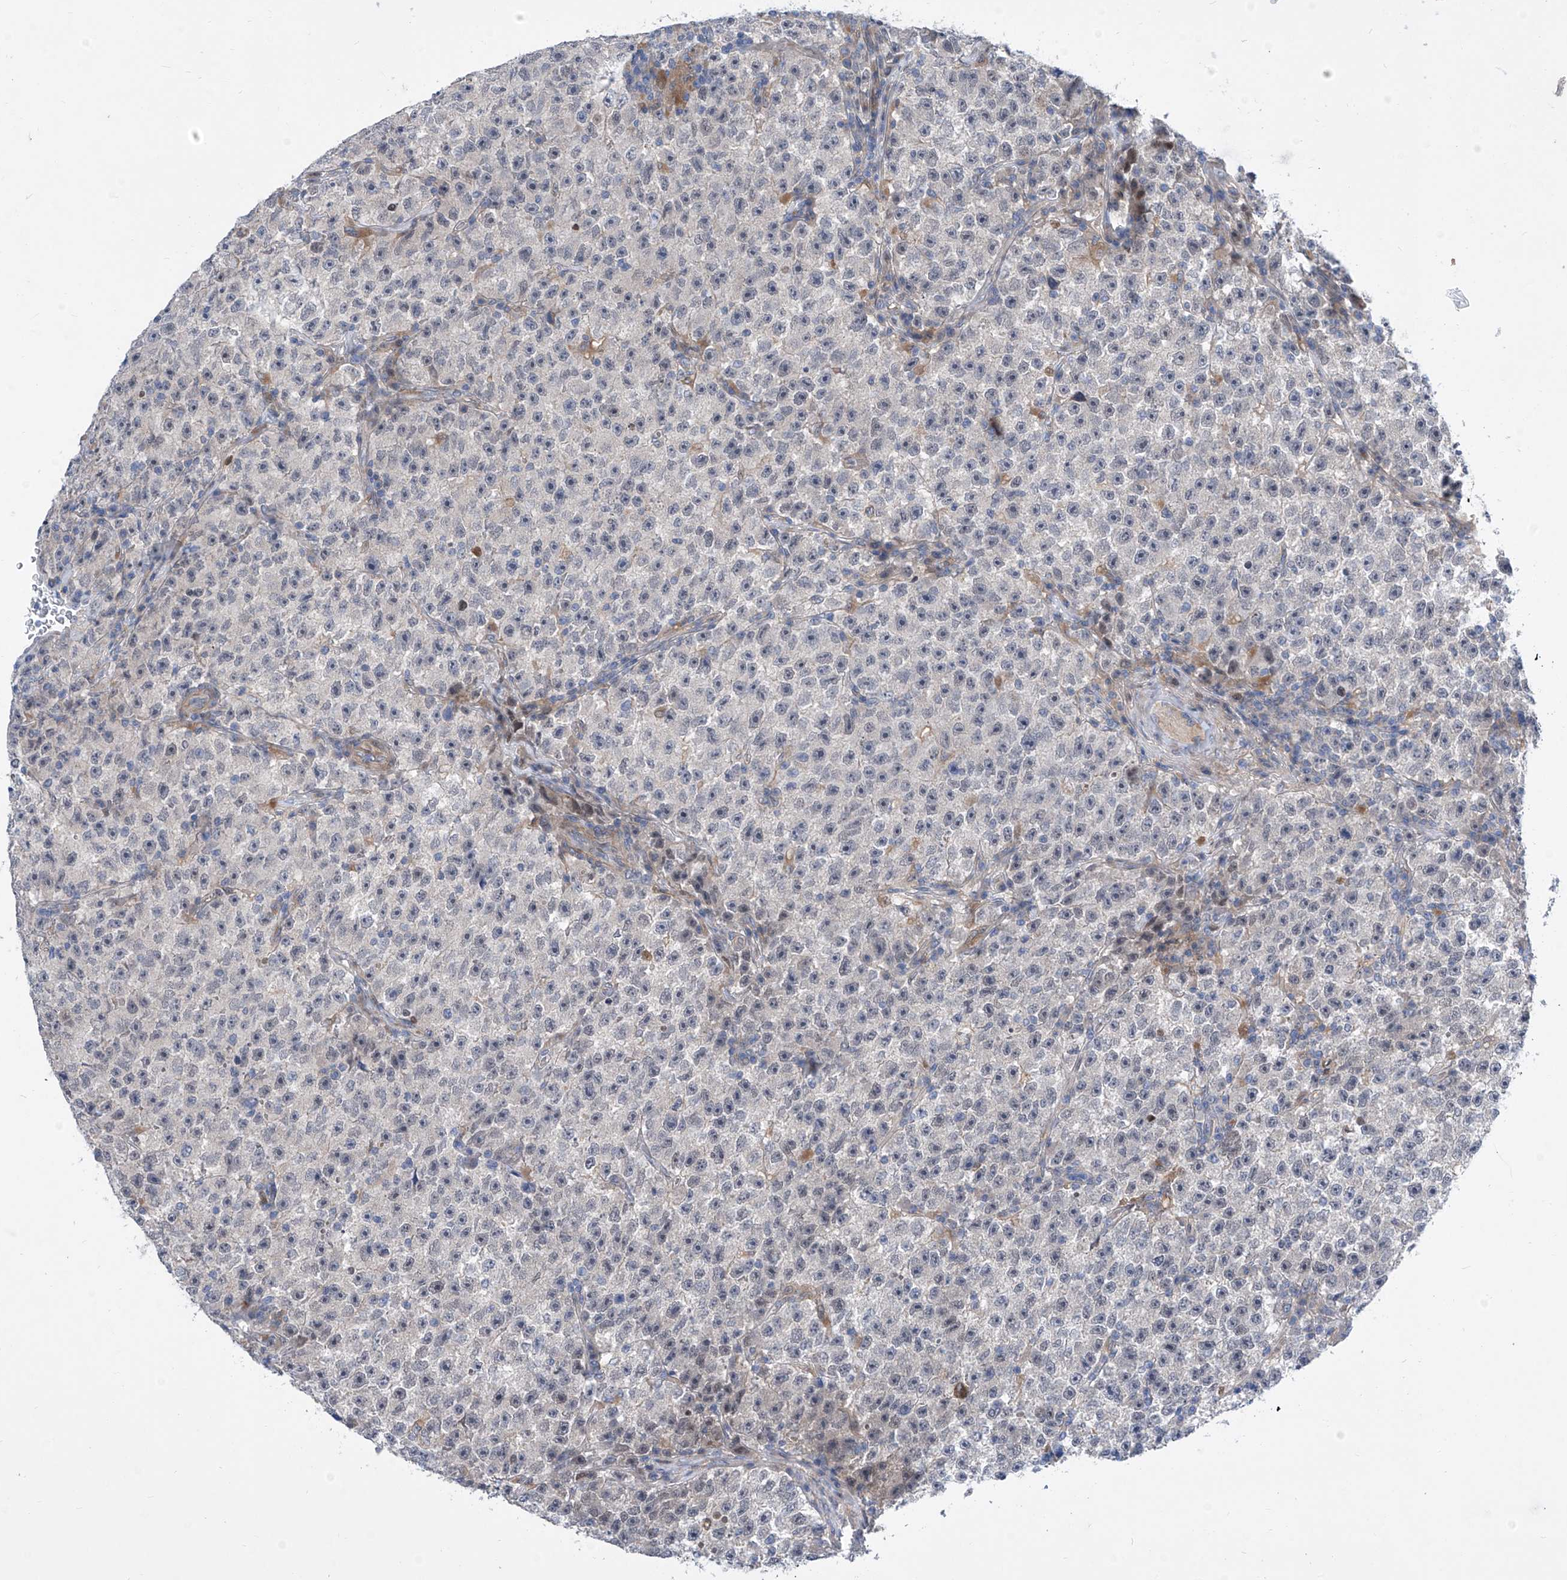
{"staining": {"intensity": "negative", "quantity": "none", "location": "none"}, "tissue": "testis cancer", "cell_type": "Tumor cells", "image_type": "cancer", "snomed": [{"axis": "morphology", "description": "Seminoma, NOS"}, {"axis": "topography", "description": "Testis"}], "caption": "IHC image of human testis seminoma stained for a protein (brown), which demonstrates no staining in tumor cells.", "gene": "SRBD1", "patient": {"sex": "male", "age": 22}}